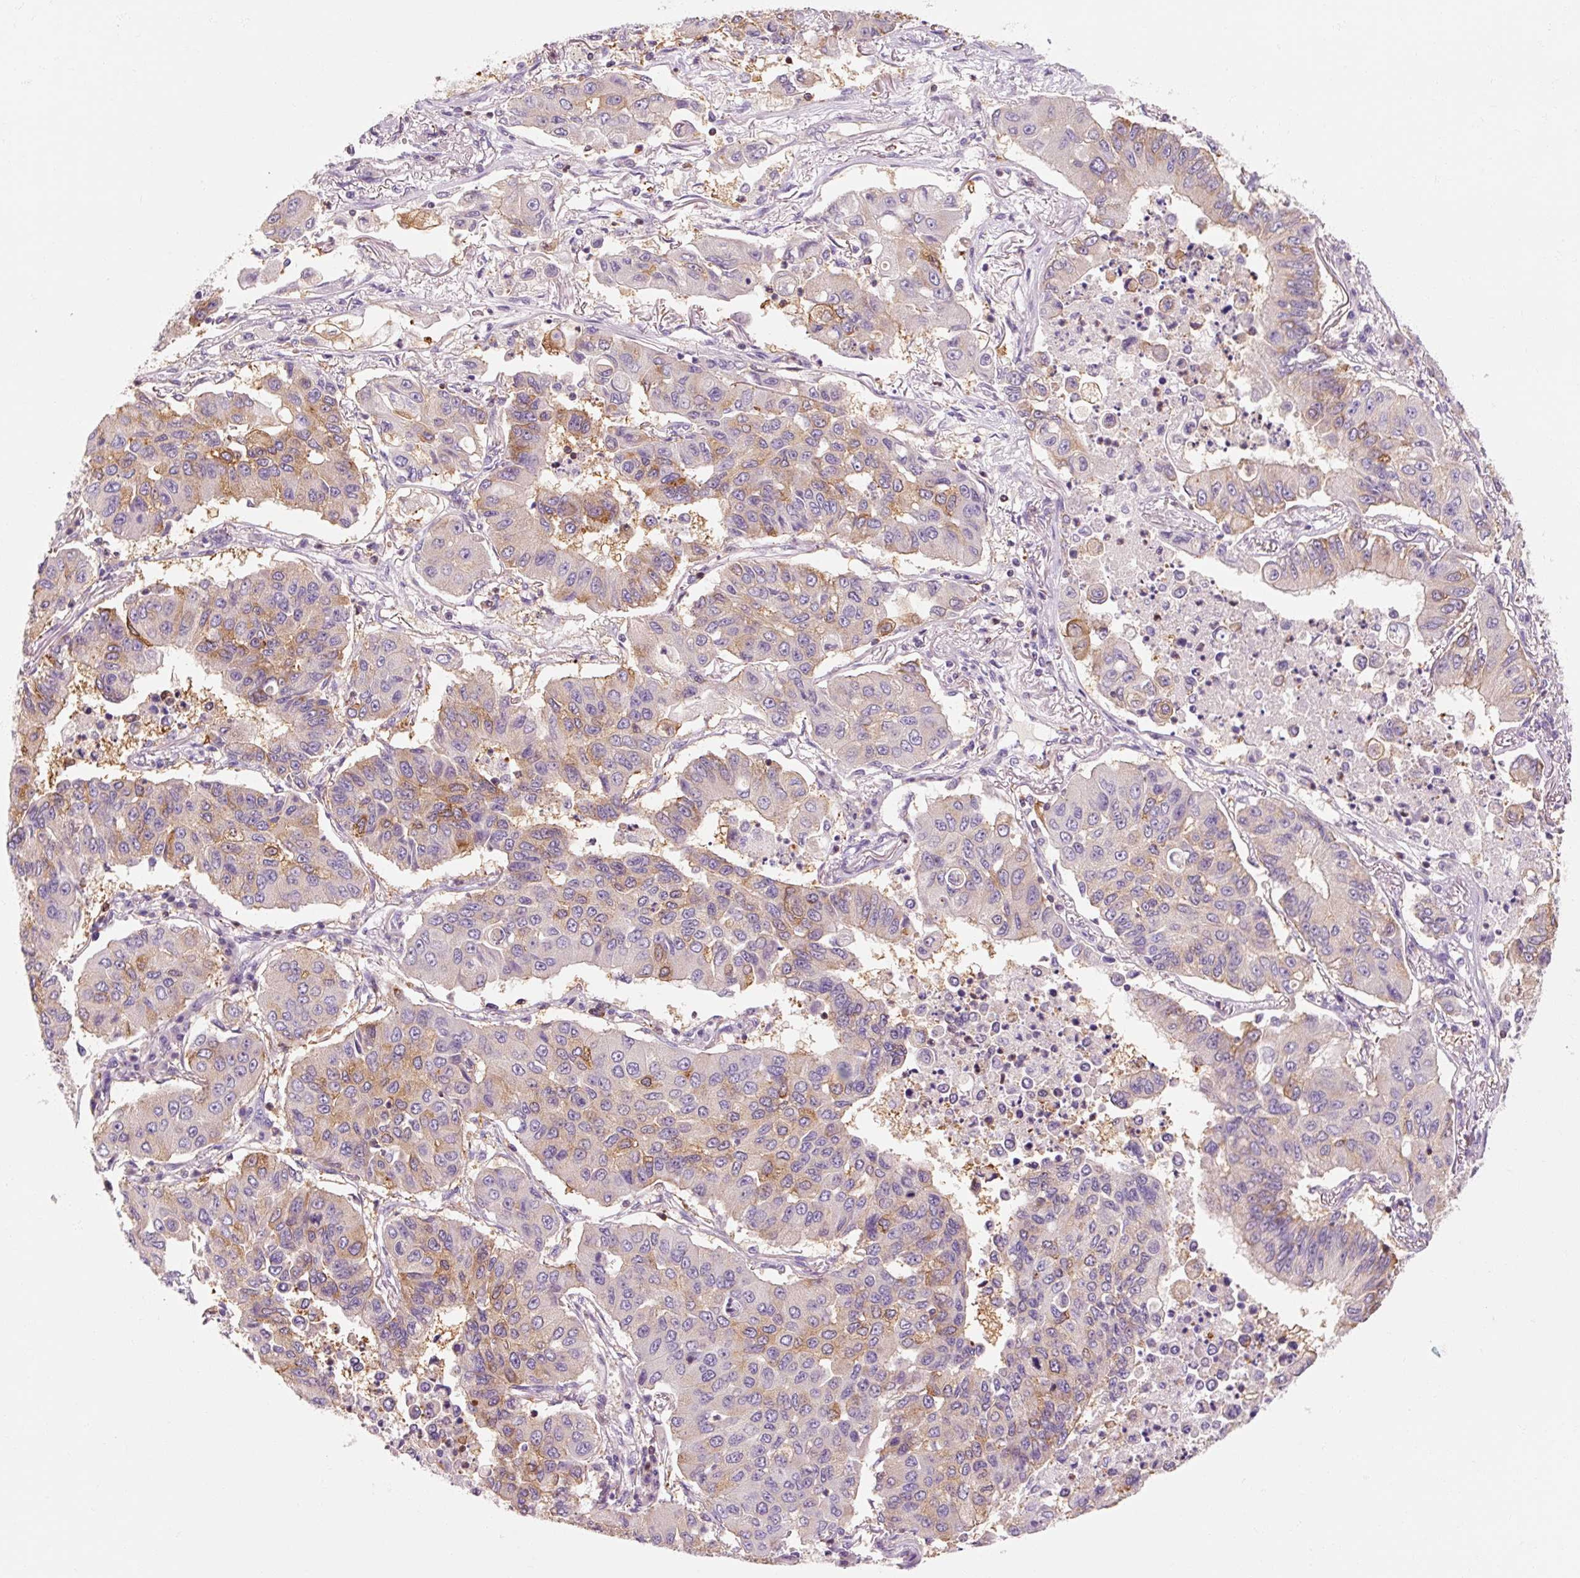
{"staining": {"intensity": "moderate", "quantity": "<25%", "location": "cytoplasmic/membranous"}, "tissue": "lung cancer", "cell_type": "Tumor cells", "image_type": "cancer", "snomed": [{"axis": "morphology", "description": "Squamous cell carcinoma, NOS"}, {"axis": "topography", "description": "Lung"}], "caption": "Immunohistochemistry (IHC) photomicrograph of lung cancer stained for a protein (brown), which exhibits low levels of moderate cytoplasmic/membranous positivity in about <25% of tumor cells.", "gene": "OR8K1", "patient": {"sex": "male", "age": 74}}